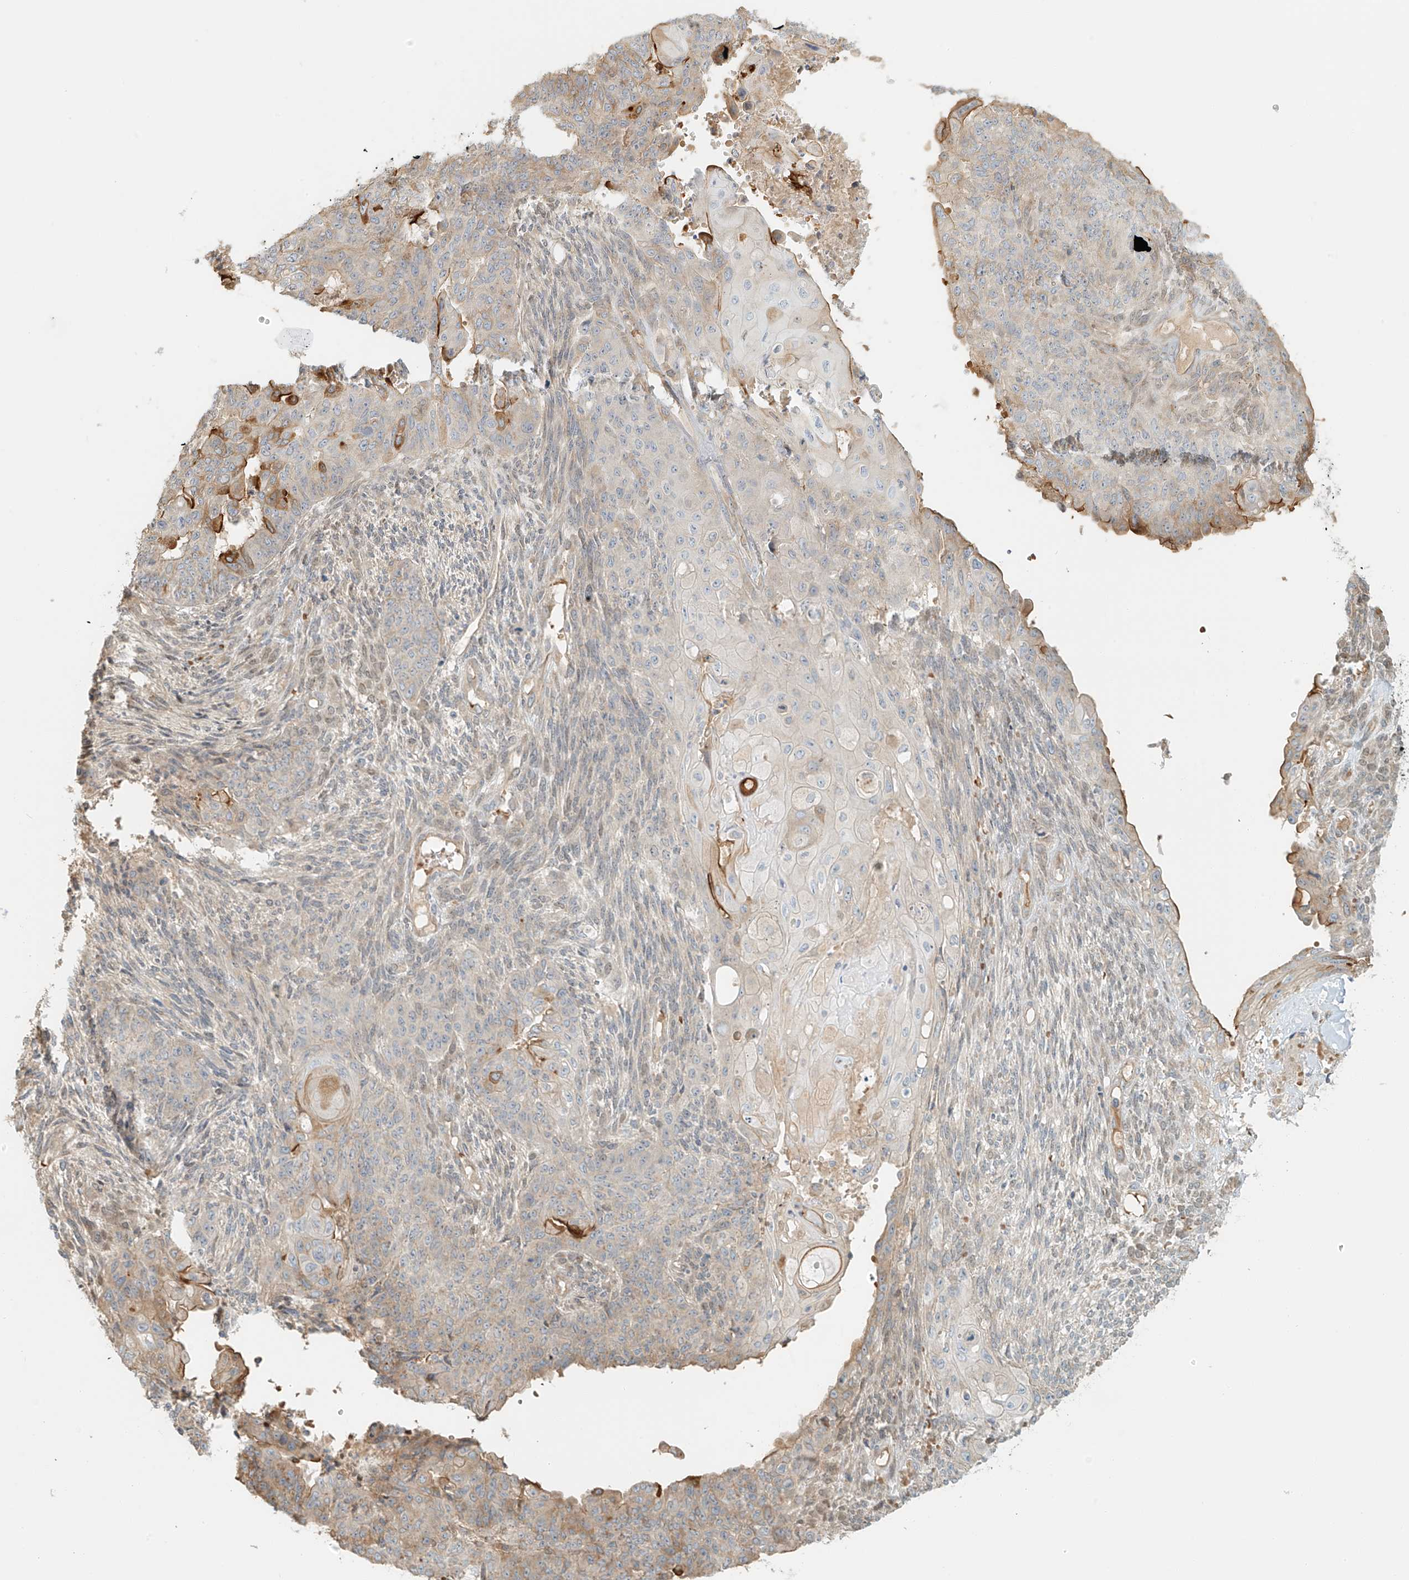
{"staining": {"intensity": "moderate", "quantity": "<25%", "location": "cytoplasmic/membranous"}, "tissue": "endometrial cancer", "cell_type": "Tumor cells", "image_type": "cancer", "snomed": [{"axis": "morphology", "description": "Adenocarcinoma, NOS"}, {"axis": "topography", "description": "Endometrium"}], "caption": "Endometrial cancer (adenocarcinoma) tissue displays moderate cytoplasmic/membranous staining in about <25% of tumor cells, visualized by immunohistochemistry.", "gene": "UPK1B", "patient": {"sex": "female", "age": 32}}